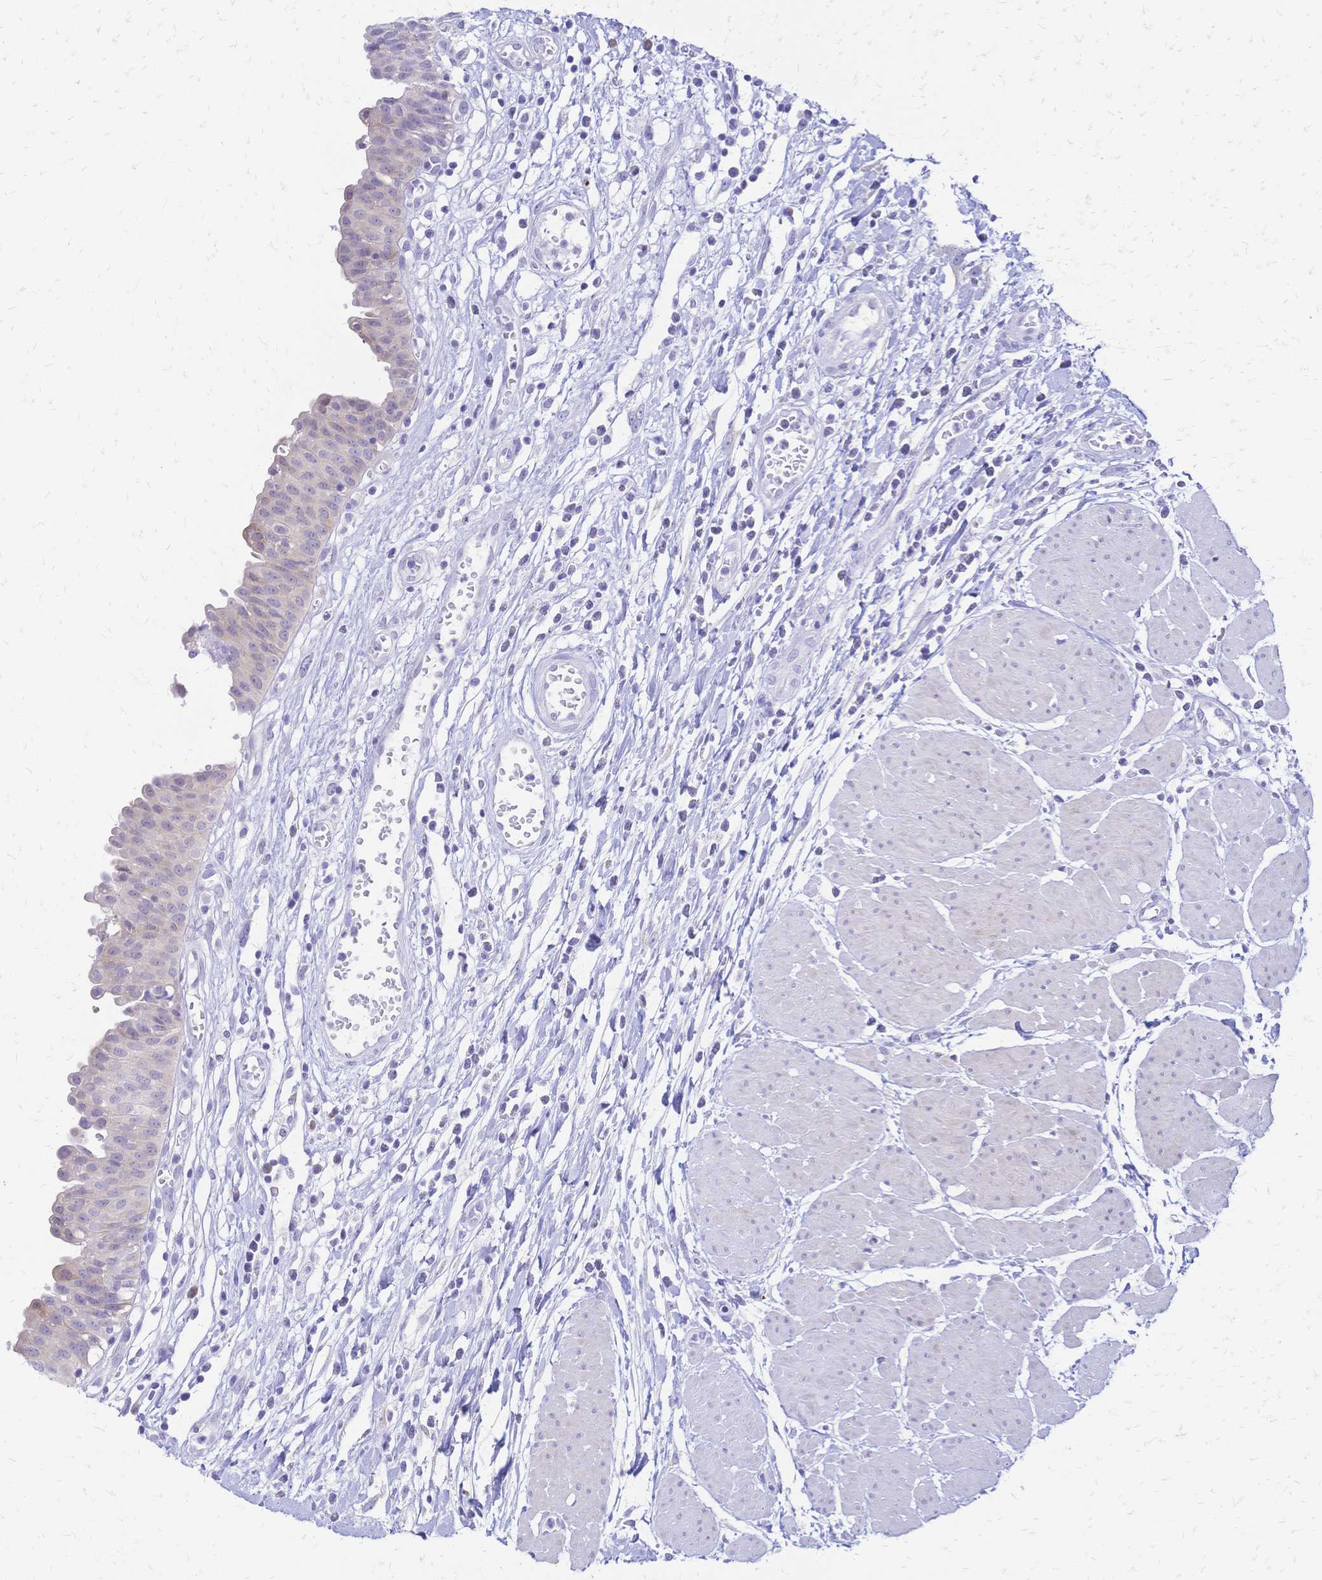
{"staining": {"intensity": "negative", "quantity": "none", "location": "none"}, "tissue": "urinary bladder", "cell_type": "Urothelial cells", "image_type": "normal", "snomed": [{"axis": "morphology", "description": "Normal tissue, NOS"}, {"axis": "topography", "description": "Urinary bladder"}], "caption": "Urinary bladder stained for a protein using IHC displays no positivity urothelial cells.", "gene": "GRB7", "patient": {"sex": "male", "age": 64}}